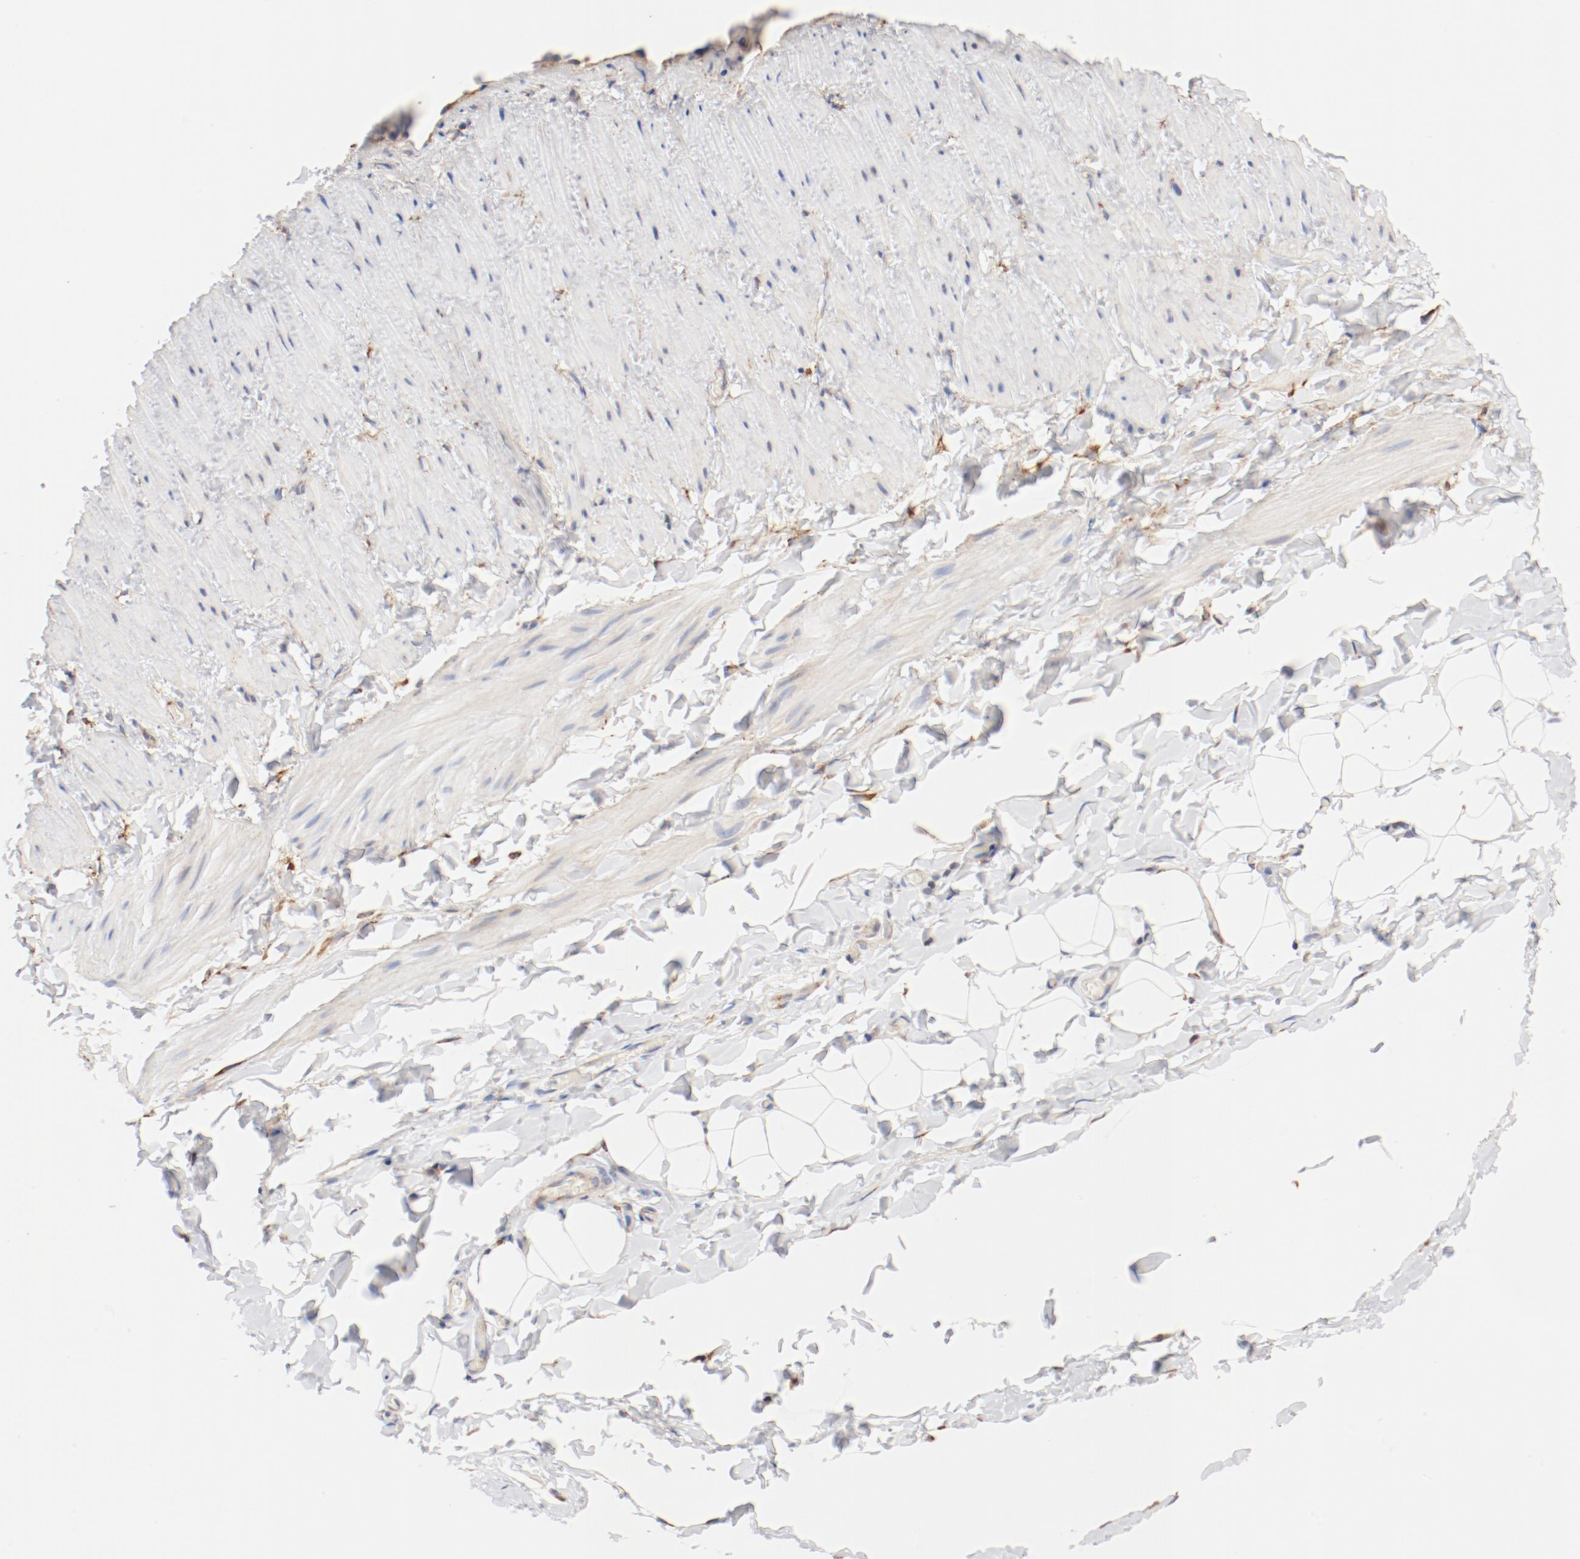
{"staining": {"intensity": "negative", "quantity": "none", "location": "none"}, "tissue": "adipose tissue", "cell_type": "Adipocytes", "image_type": "normal", "snomed": [{"axis": "morphology", "description": "Normal tissue, NOS"}, {"axis": "topography", "description": "Soft tissue"}], "caption": "IHC micrograph of normal adipose tissue: human adipose tissue stained with DAB (3,3'-diaminobenzidine) reveals no significant protein staining in adipocytes. (DAB IHC visualized using brightfield microscopy, high magnification).", "gene": "PDPK1", "patient": {"sex": "male", "age": 26}}